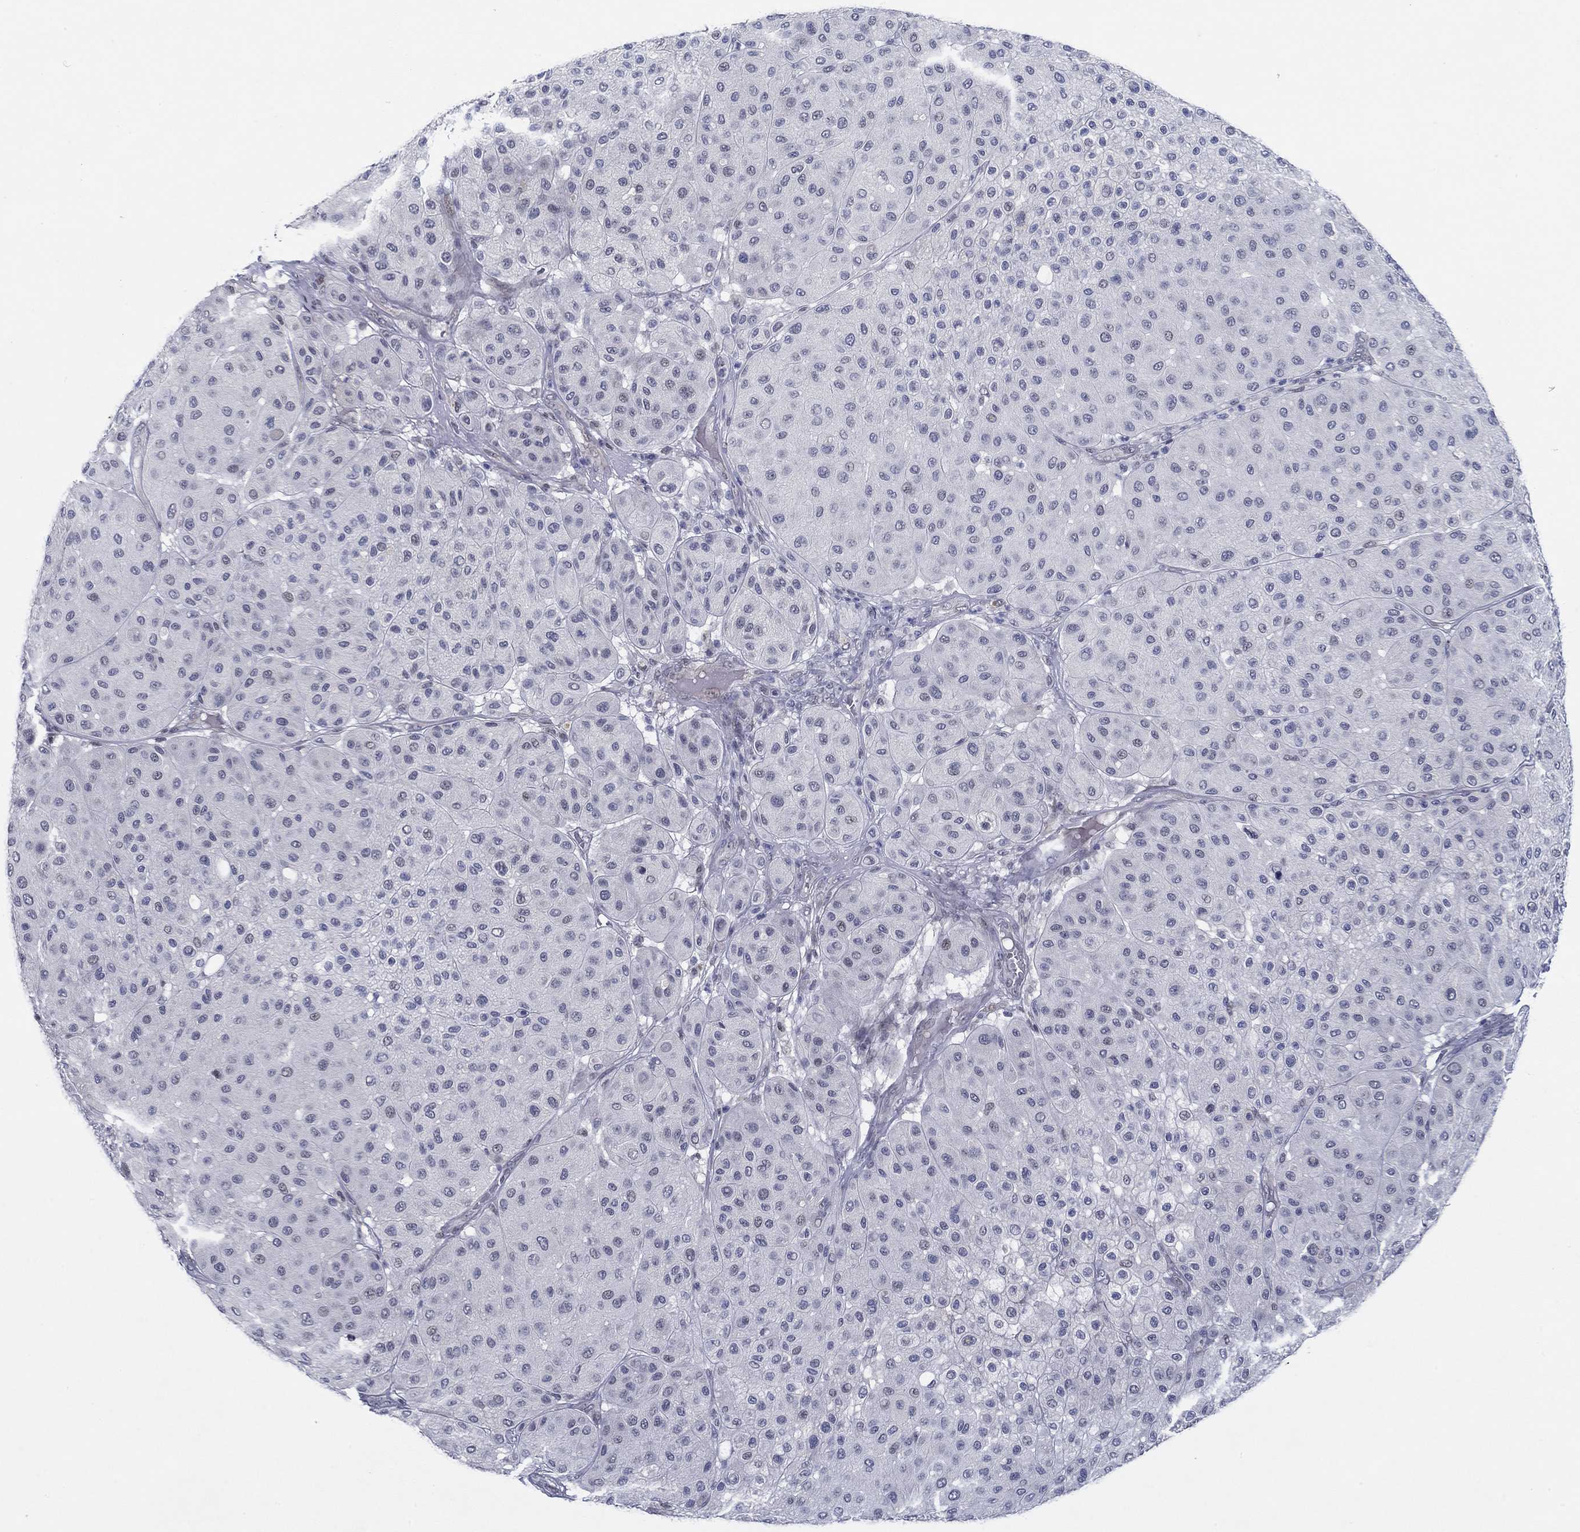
{"staining": {"intensity": "negative", "quantity": "none", "location": "none"}, "tissue": "melanoma", "cell_type": "Tumor cells", "image_type": "cancer", "snomed": [{"axis": "morphology", "description": "Malignant melanoma, Metastatic site"}, {"axis": "topography", "description": "Smooth muscle"}], "caption": "Immunohistochemistry micrograph of malignant melanoma (metastatic site) stained for a protein (brown), which demonstrates no expression in tumor cells.", "gene": "SLC34A1", "patient": {"sex": "male", "age": 41}}